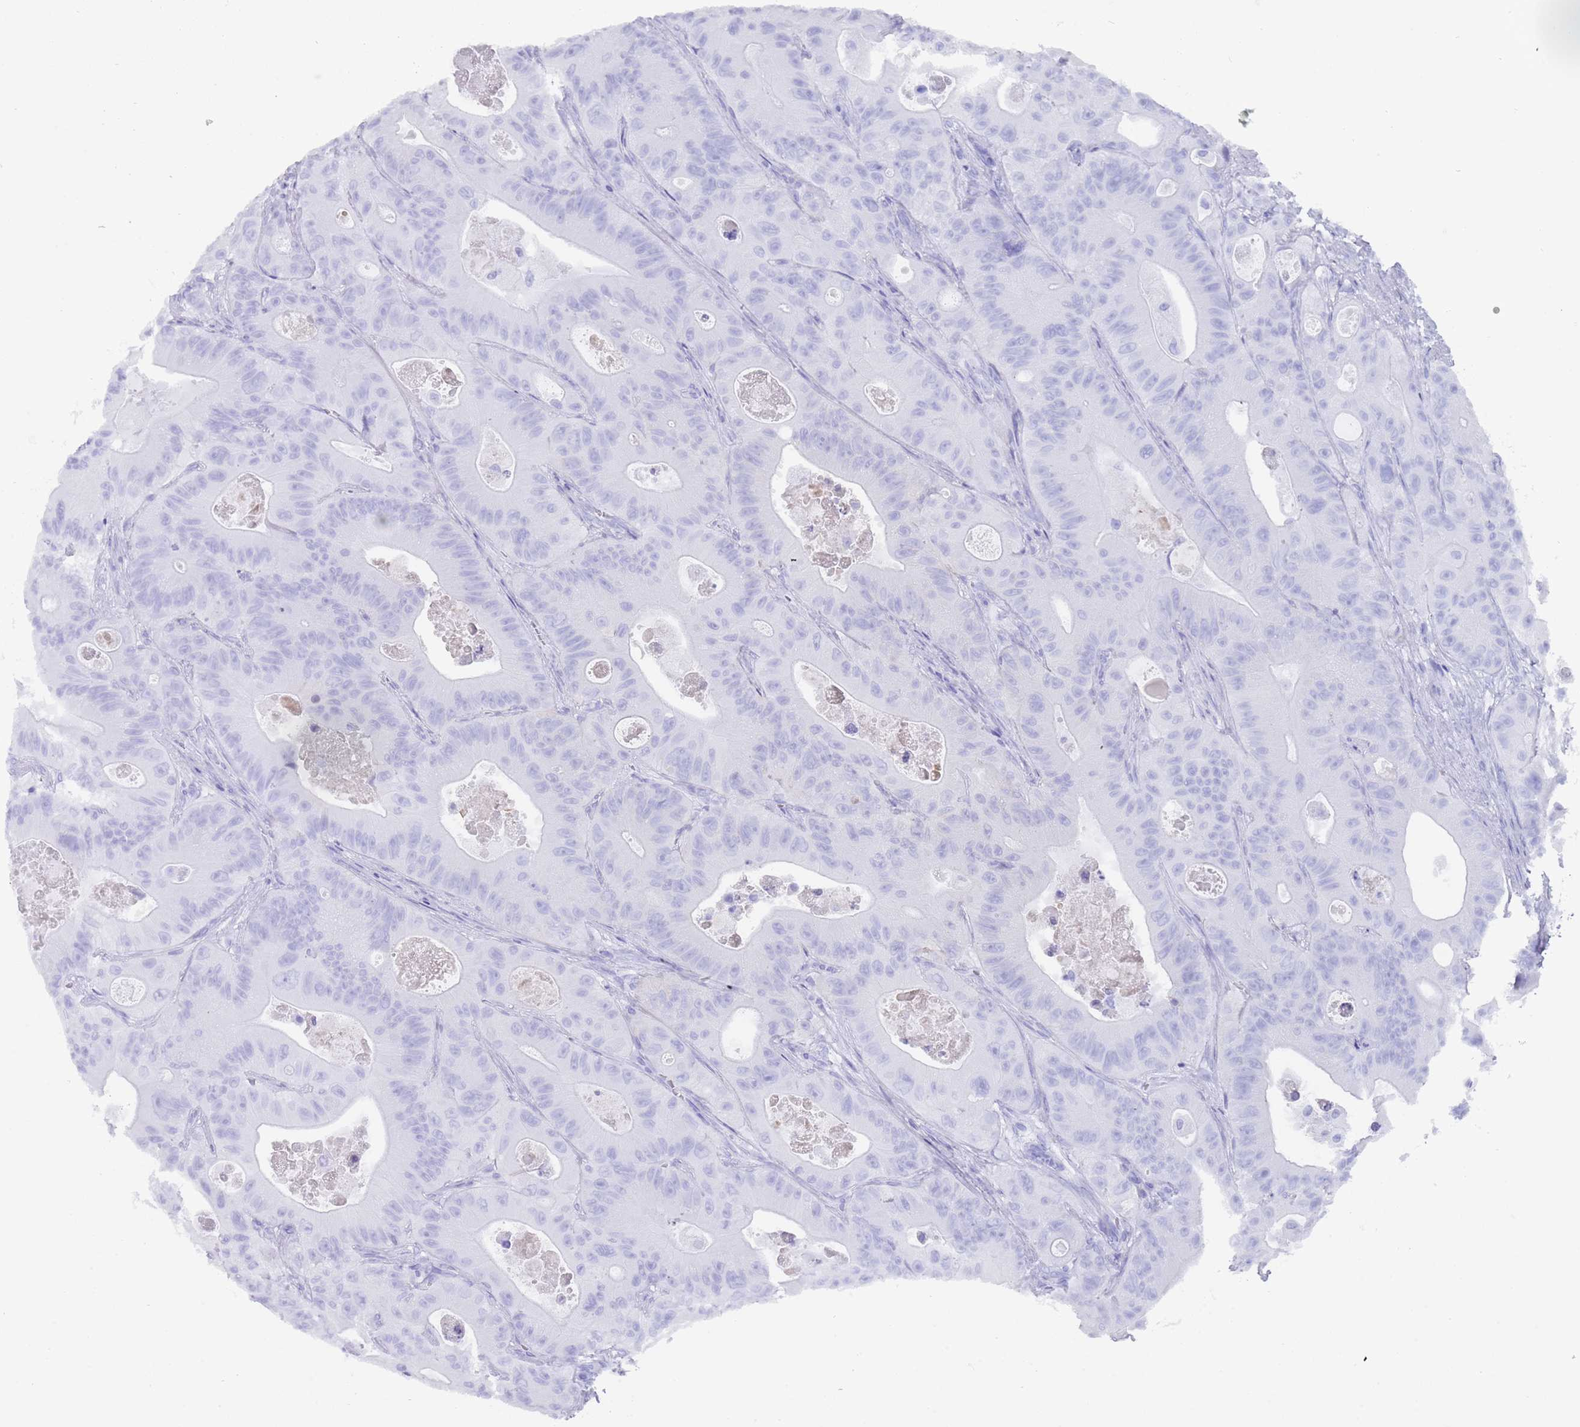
{"staining": {"intensity": "negative", "quantity": "none", "location": "none"}, "tissue": "colorectal cancer", "cell_type": "Tumor cells", "image_type": "cancer", "snomed": [{"axis": "morphology", "description": "Adenocarcinoma, NOS"}, {"axis": "topography", "description": "Colon"}], "caption": "The image shows no significant expression in tumor cells of colorectal cancer.", "gene": "HDAC8", "patient": {"sex": "female", "age": 46}}